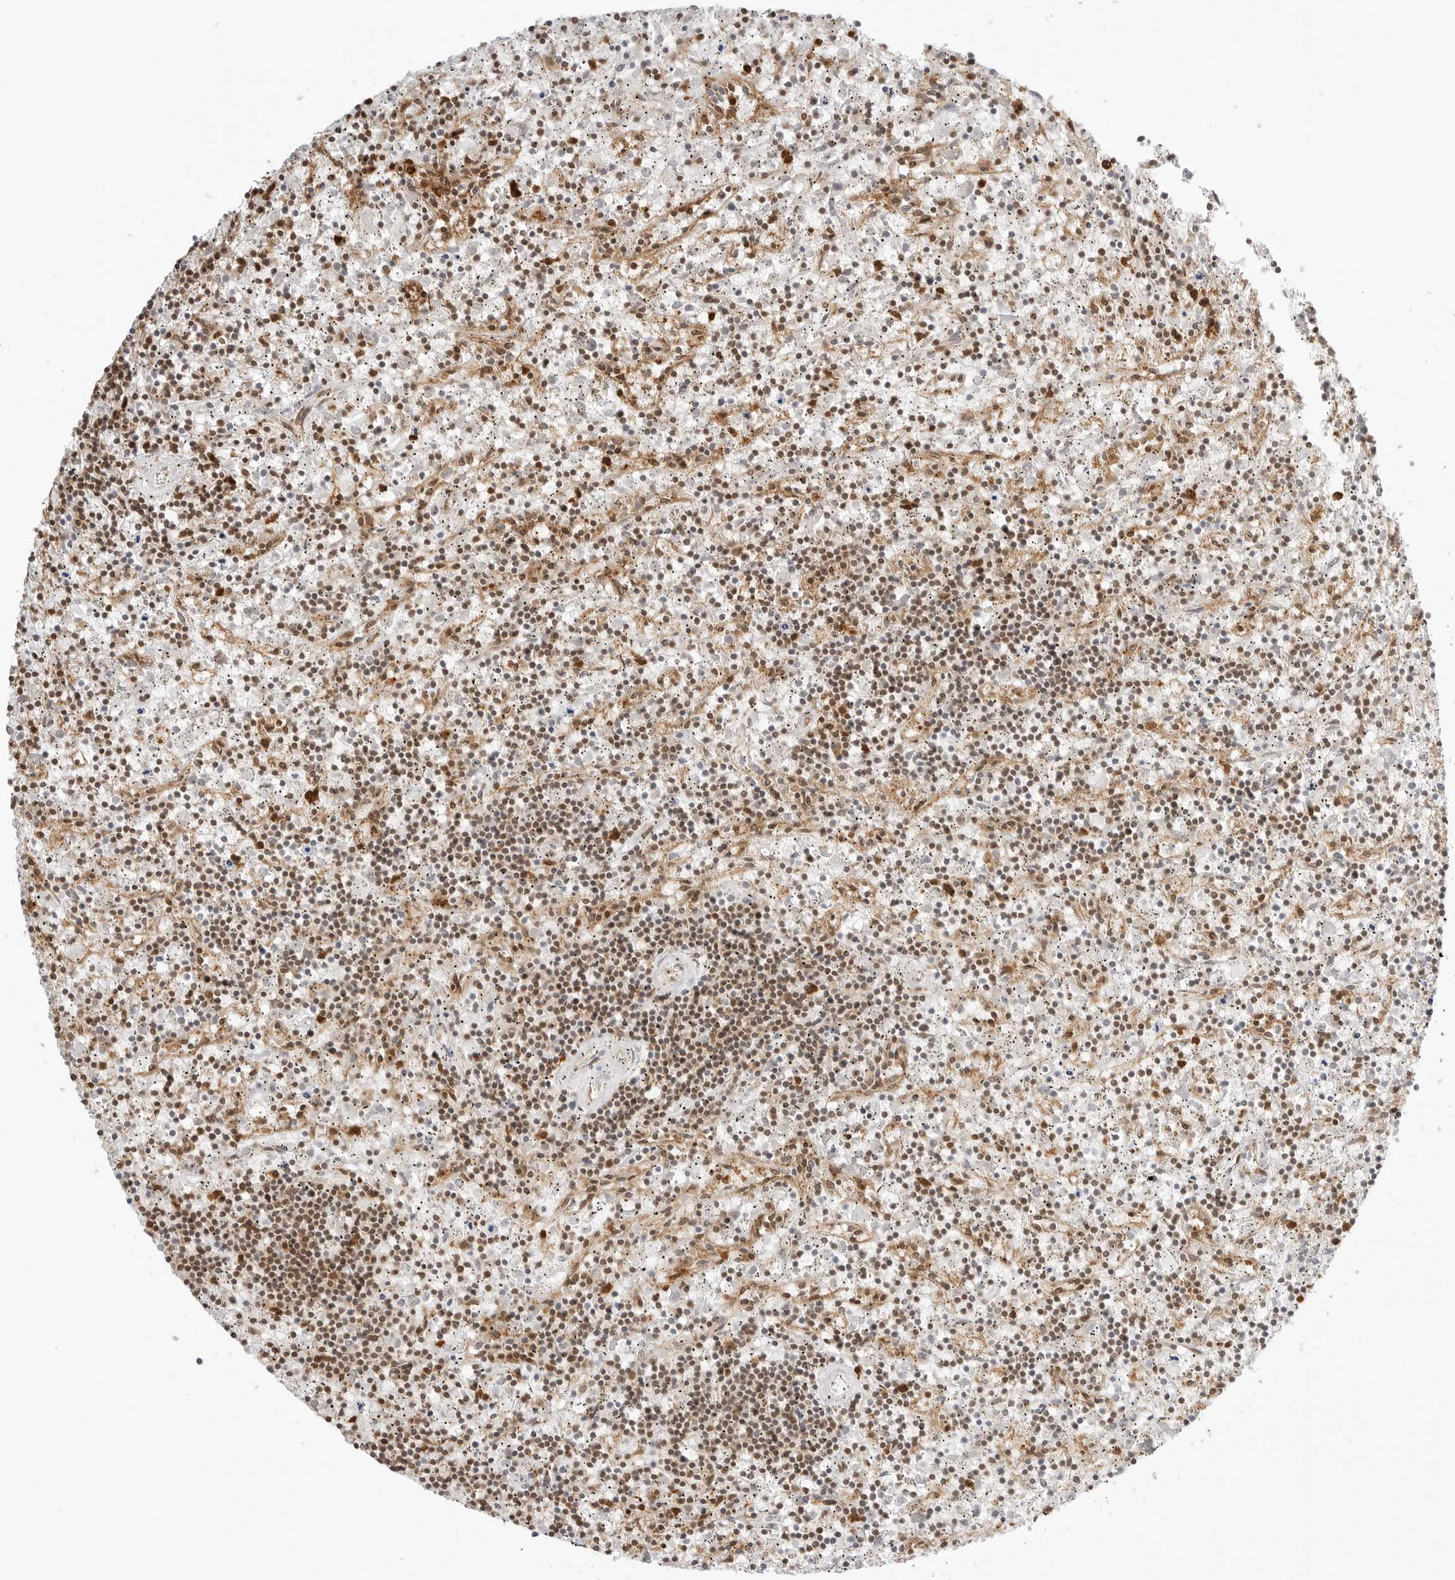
{"staining": {"intensity": "moderate", "quantity": "25%-75%", "location": "nuclear"}, "tissue": "lymphoma", "cell_type": "Tumor cells", "image_type": "cancer", "snomed": [{"axis": "morphology", "description": "Malignant lymphoma, non-Hodgkin's type, Low grade"}, {"axis": "topography", "description": "Spleen"}], "caption": "Immunohistochemistry (IHC) of human lymphoma displays medium levels of moderate nuclear staining in about 25%-75% of tumor cells. (DAB (3,3'-diaminobenzidine) IHC with brightfield microscopy, high magnification).", "gene": "NUDC", "patient": {"sex": "male", "age": 76}}